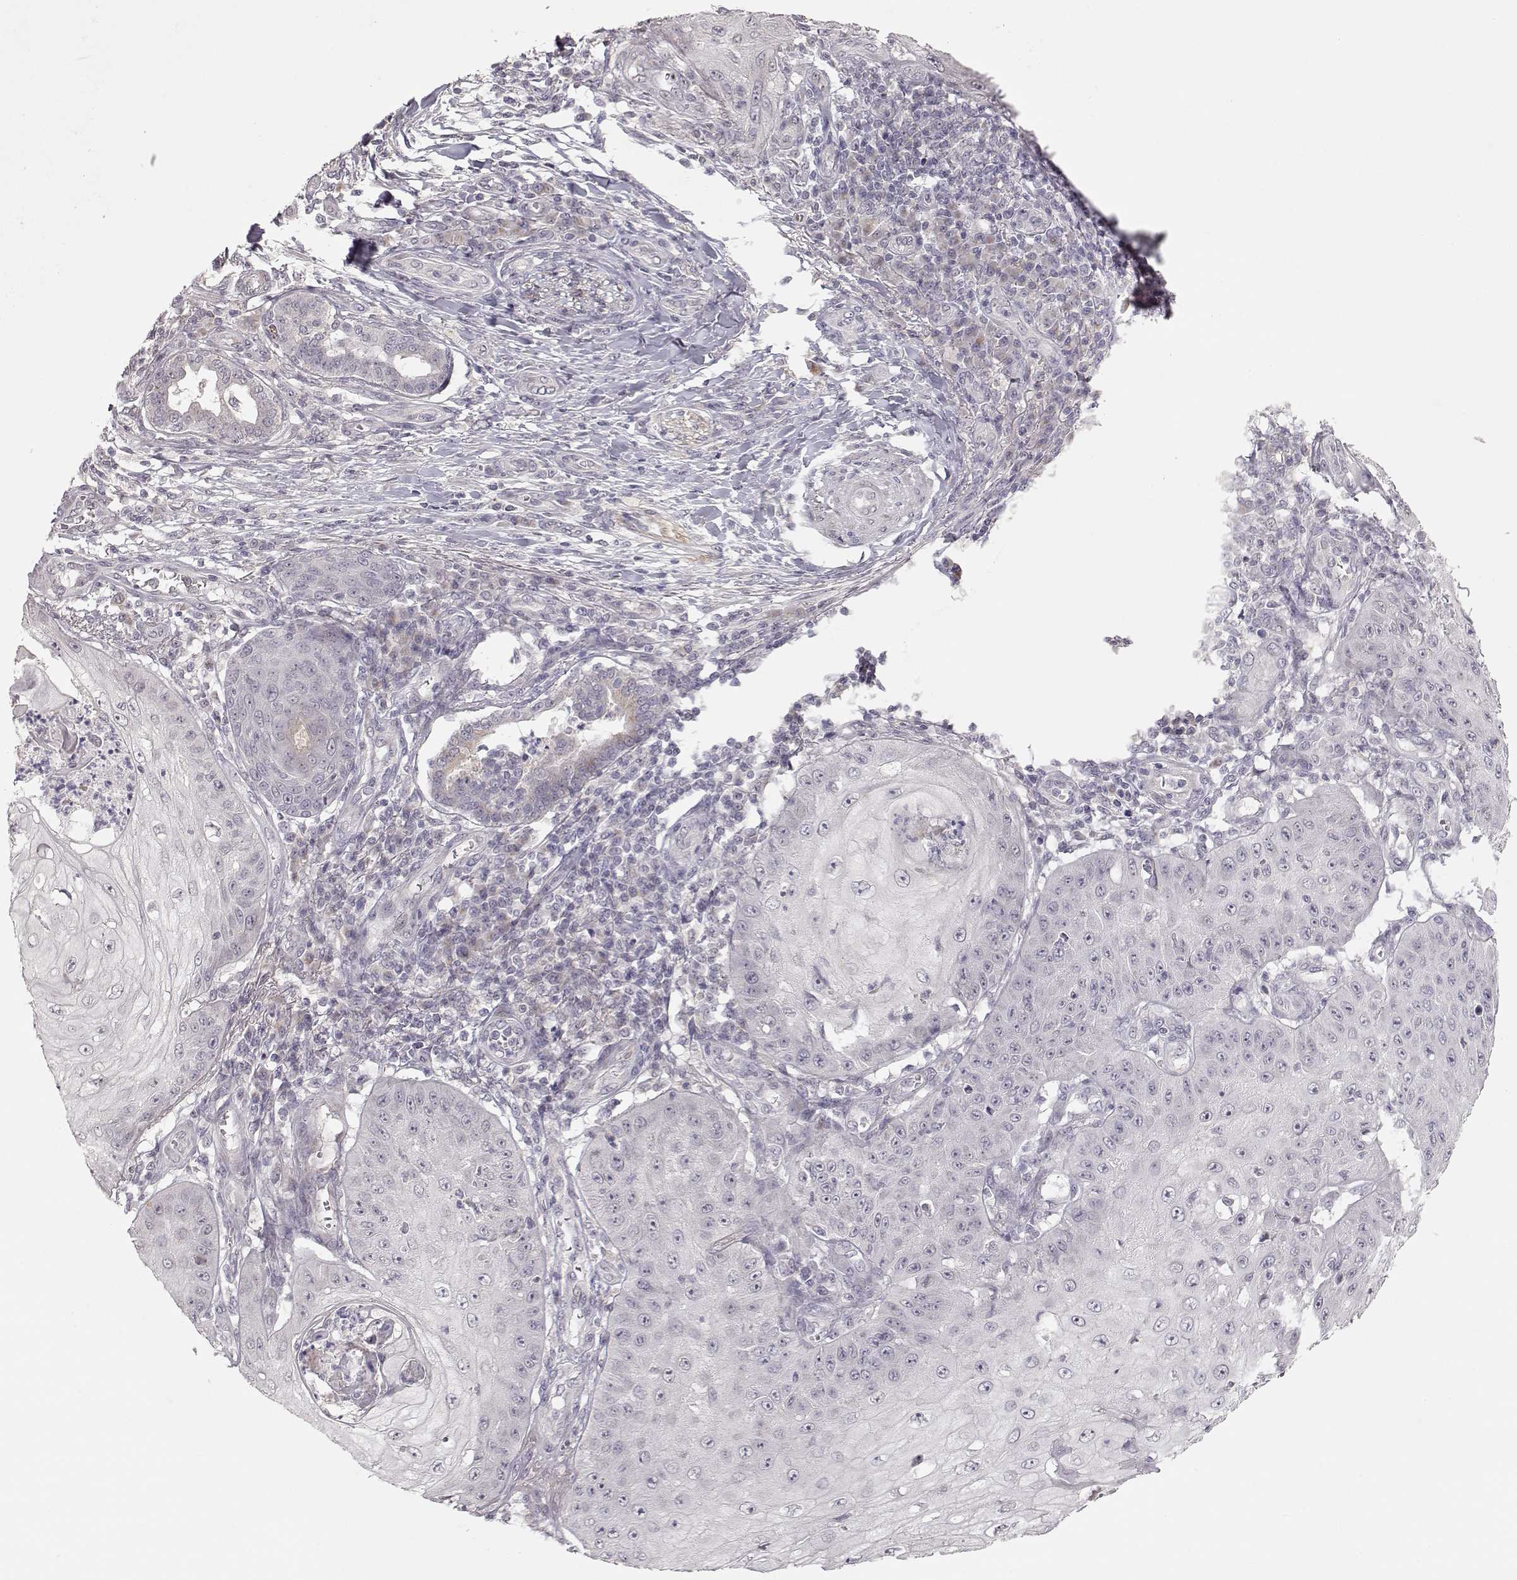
{"staining": {"intensity": "negative", "quantity": "none", "location": "none"}, "tissue": "skin cancer", "cell_type": "Tumor cells", "image_type": "cancer", "snomed": [{"axis": "morphology", "description": "Squamous cell carcinoma, NOS"}, {"axis": "topography", "description": "Skin"}], "caption": "Tumor cells are negative for protein expression in human skin squamous cell carcinoma.", "gene": "PNMT", "patient": {"sex": "male", "age": 70}}